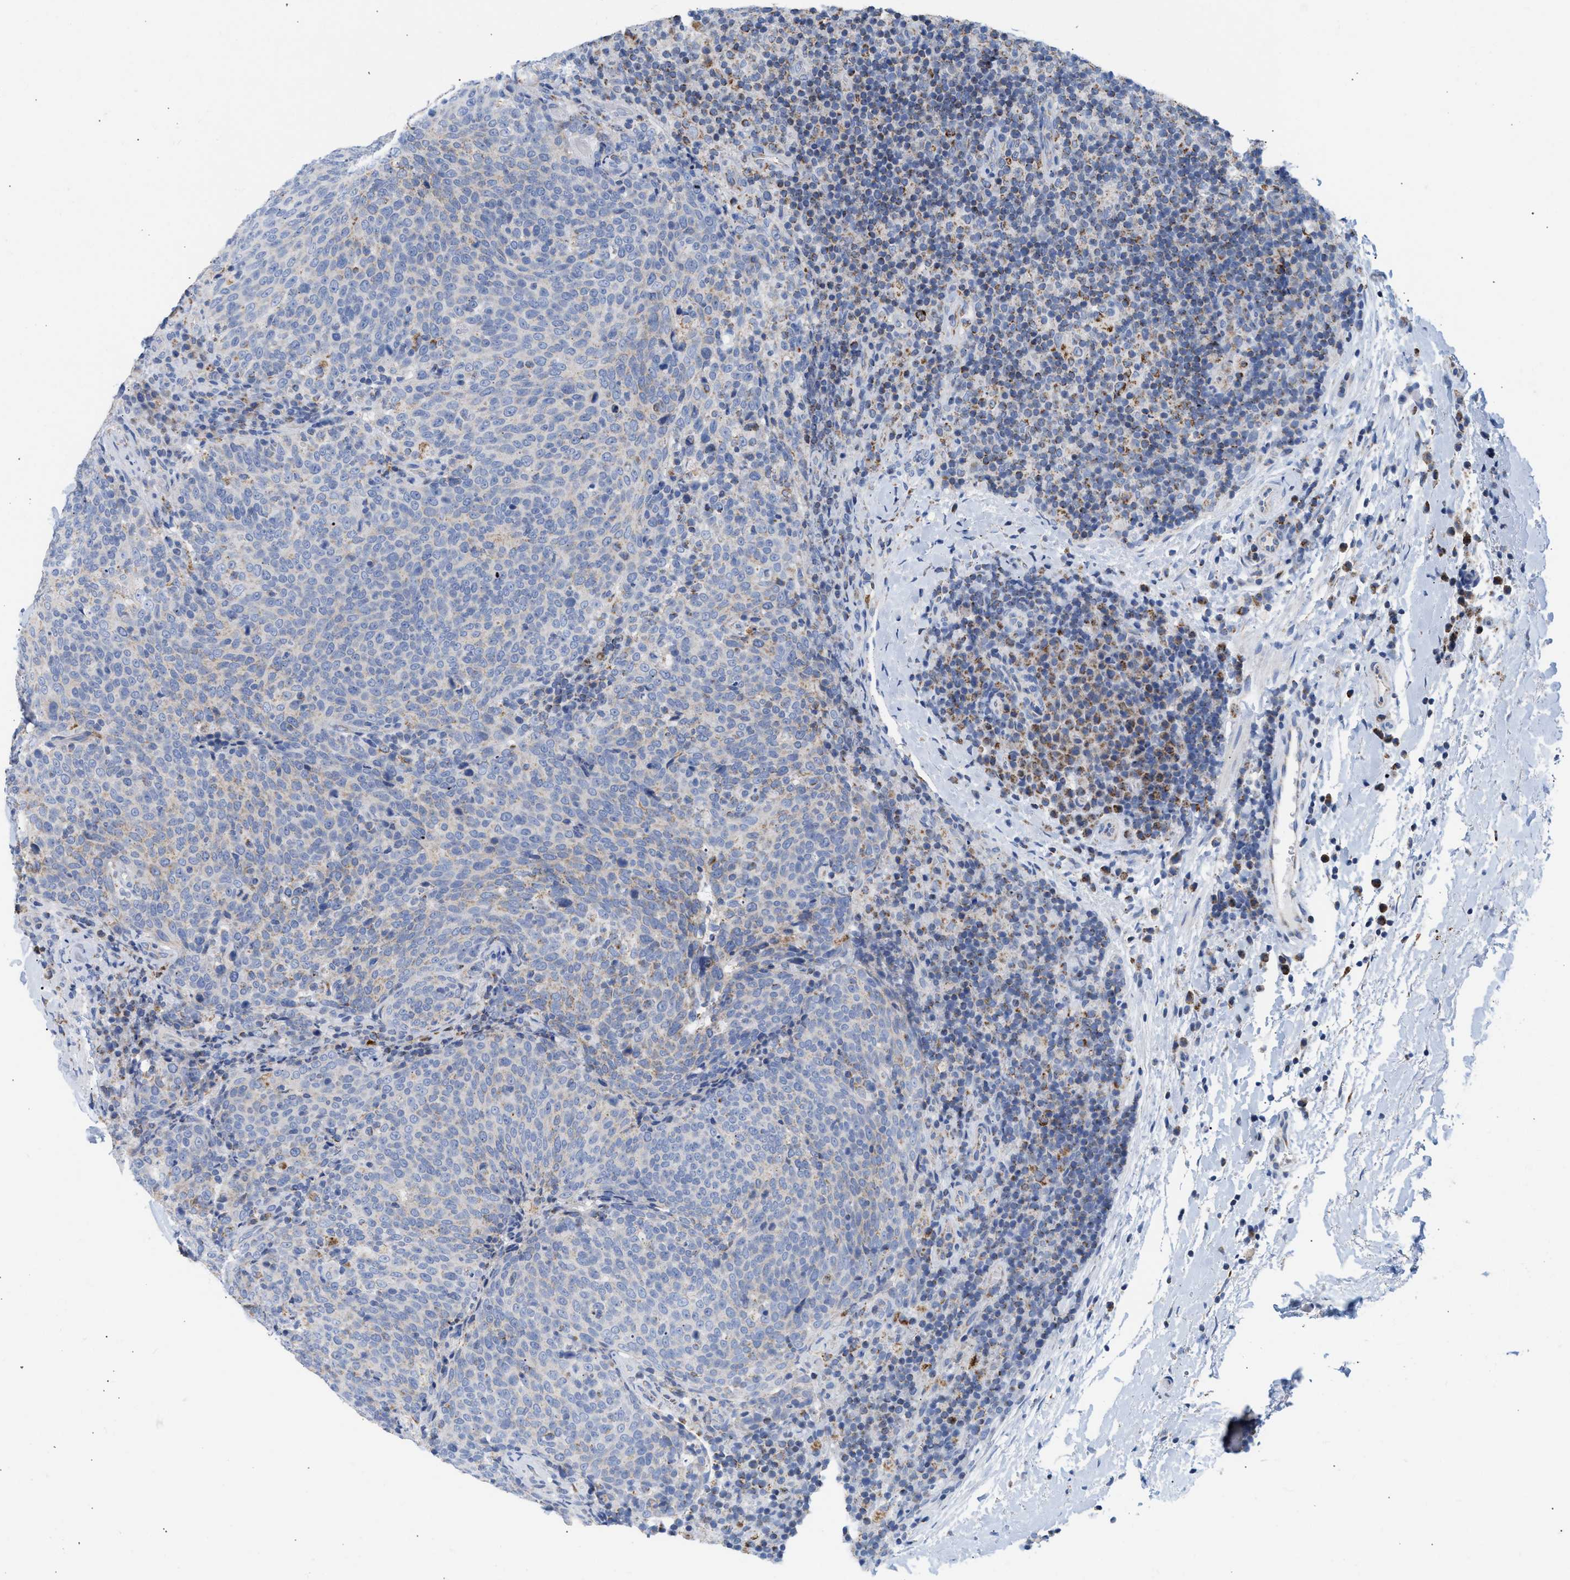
{"staining": {"intensity": "negative", "quantity": "none", "location": "none"}, "tissue": "head and neck cancer", "cell_type": "Tumor cells", "image_type": "cancer", "snomed": [{"axis": "morphology", "description": "Squamous cell carcinoma, NOS"}, {"axis": "morphology", "description": "Squamous cell carcinoma, metastatic, NOS"}, {"axis": "topography", "description": "Lymph node"}, {"axis": "topography", "description": "Head-Neck"}], "caption": "This is an immunohistochemistry histopathology image of metastatic squamous cell carcinoma (head and neck). There is no expression in tumor cells.", "gene": "ACOT13", "patient": {"sex": "male", "age": 62}}